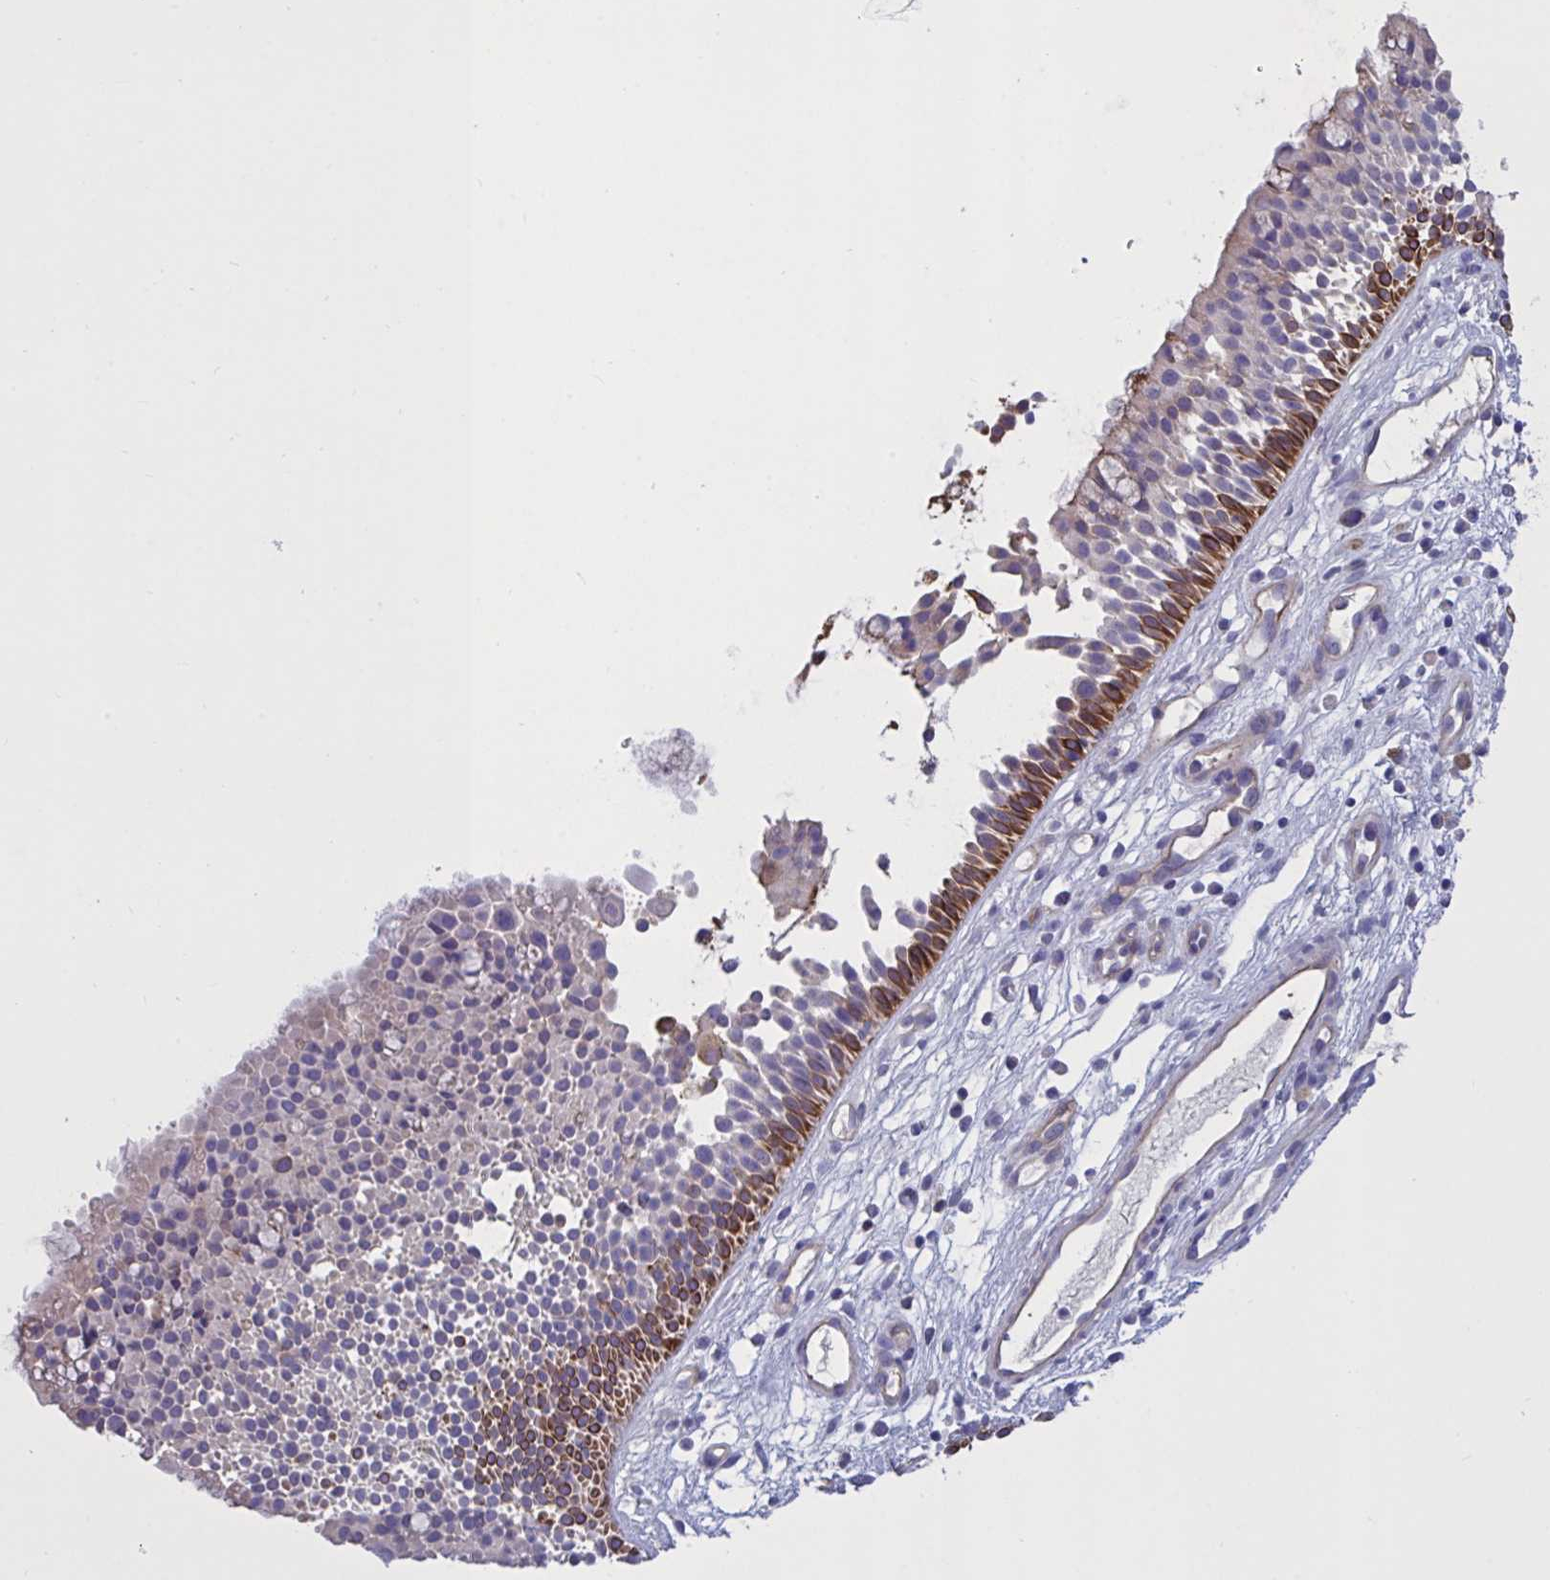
{"staining": {"intensity": "strong", "quantity": "<25%", "location": "cytoplasmic/membranous"}, "tissue": "nasopharynx", "cell_type": "Respiratory epithelial cells", "image_type": "normal", "snomed": [{"axis": "morphology", "description": "Normal tissue, NOS"}, {"axis": "topography", "description": "Nasopharynx"}], "caption": "A medium amount of strong cytoplasmic/membranous staining is present in approximately <25% of respiratory epithelial cells in unremarkable nasopharynx.", "gene": "SLC66A1", "patient": {"sex": "male", "age": 56}}